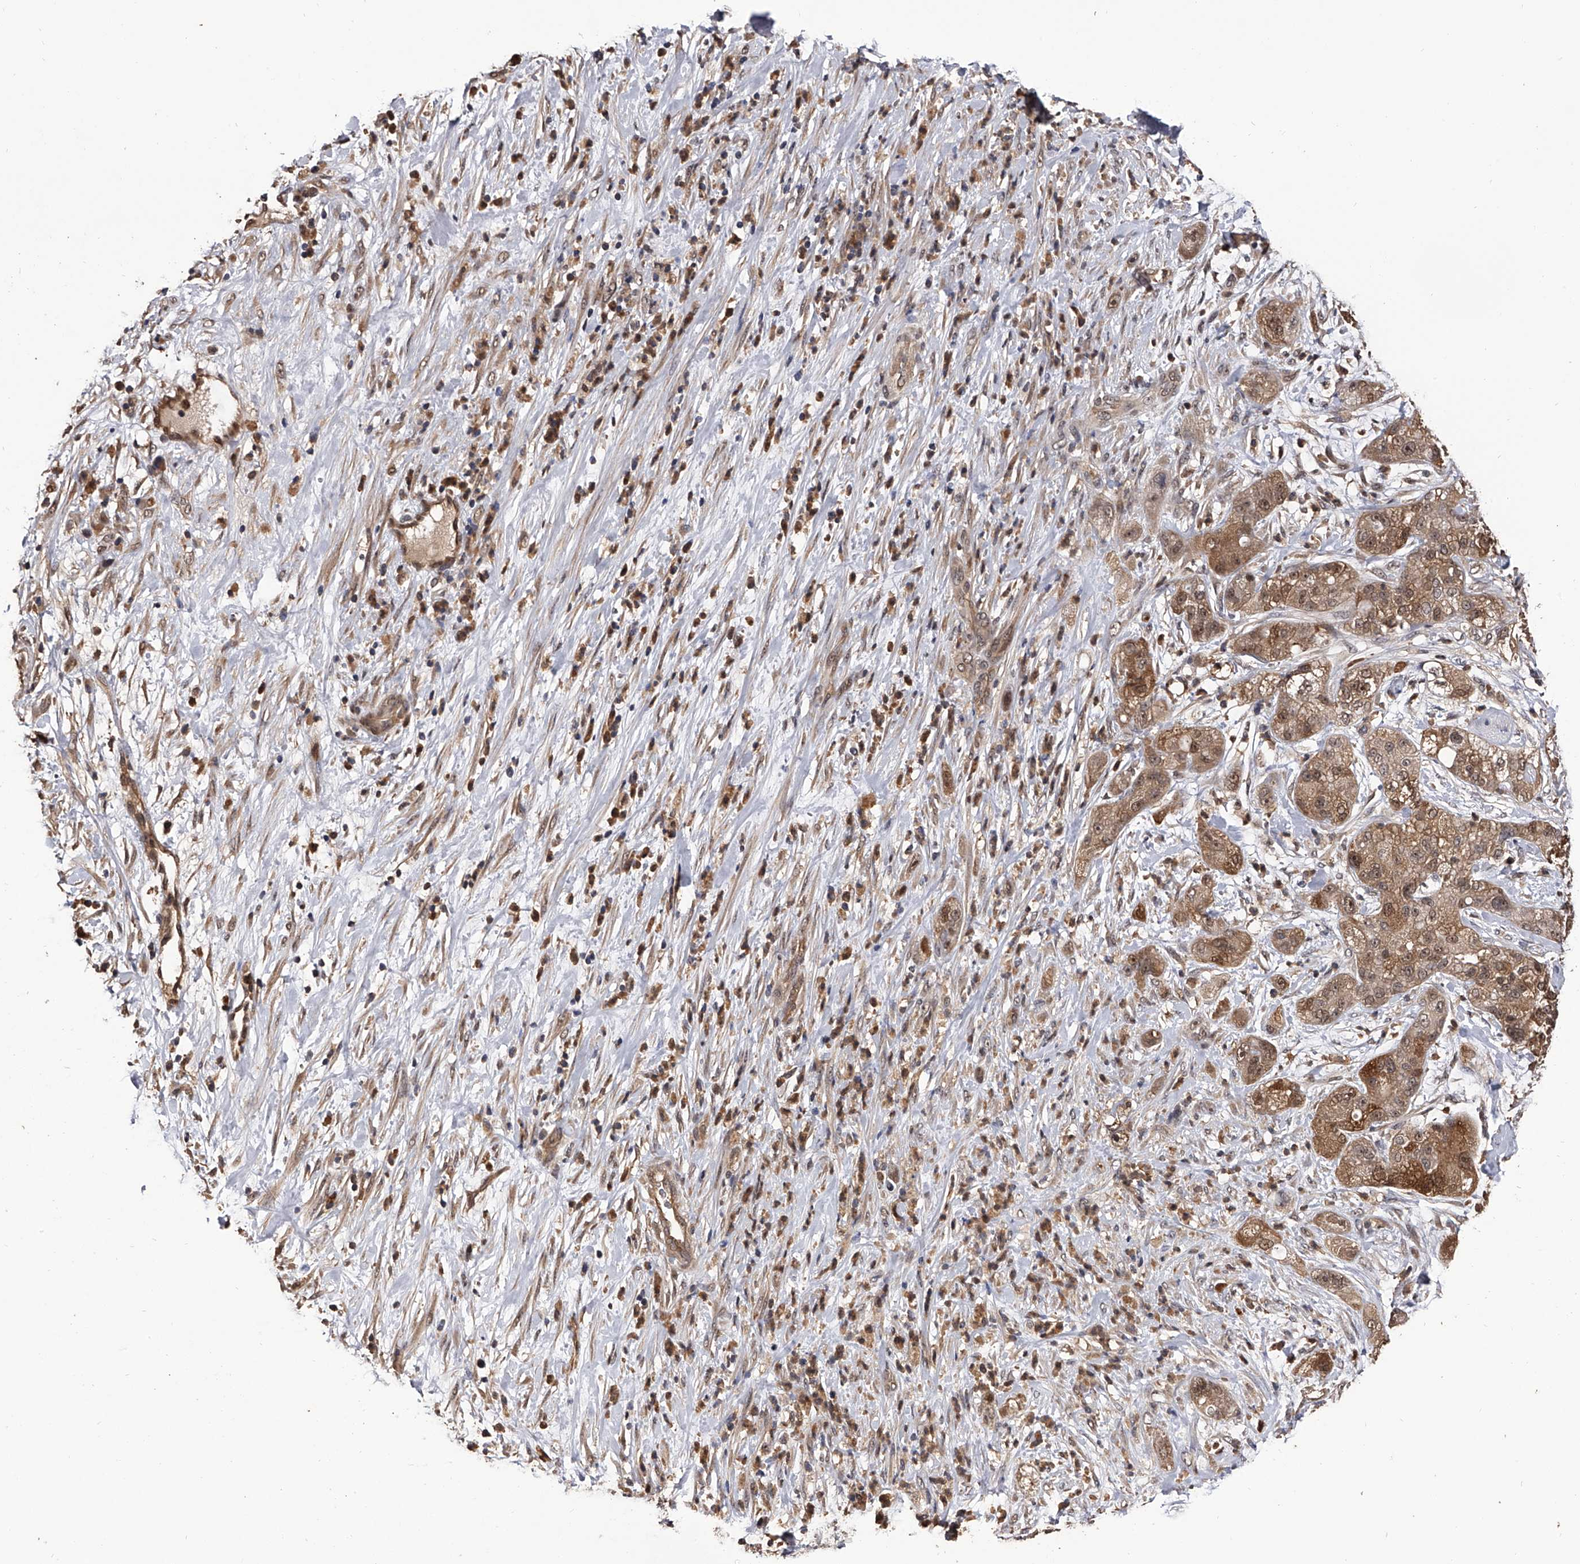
{"staining": {"intensity": "moderate", "quantity": ">75%", "location": "cytoplasmic/membranous,nuclear"}, "tissue": "pancreatic cancer", "cell_type": "Tumor cells", "image_type": "cancer", "snomed": [{"axis": "morphology", "description": "Adenocarcinoma, NOS"}, {"axis": "topography", "description": "Pancreas"}], "caption": "A brown stain highlights moderate cytoplasmic/membranous and nuclear expression of a protein in human pancreatic cancer tumor cells. The protein is shown in brown color, while the nuclei are stained blue.", "gene": "EFCAB7", "patient": {"sex": "female", "age": 78}}